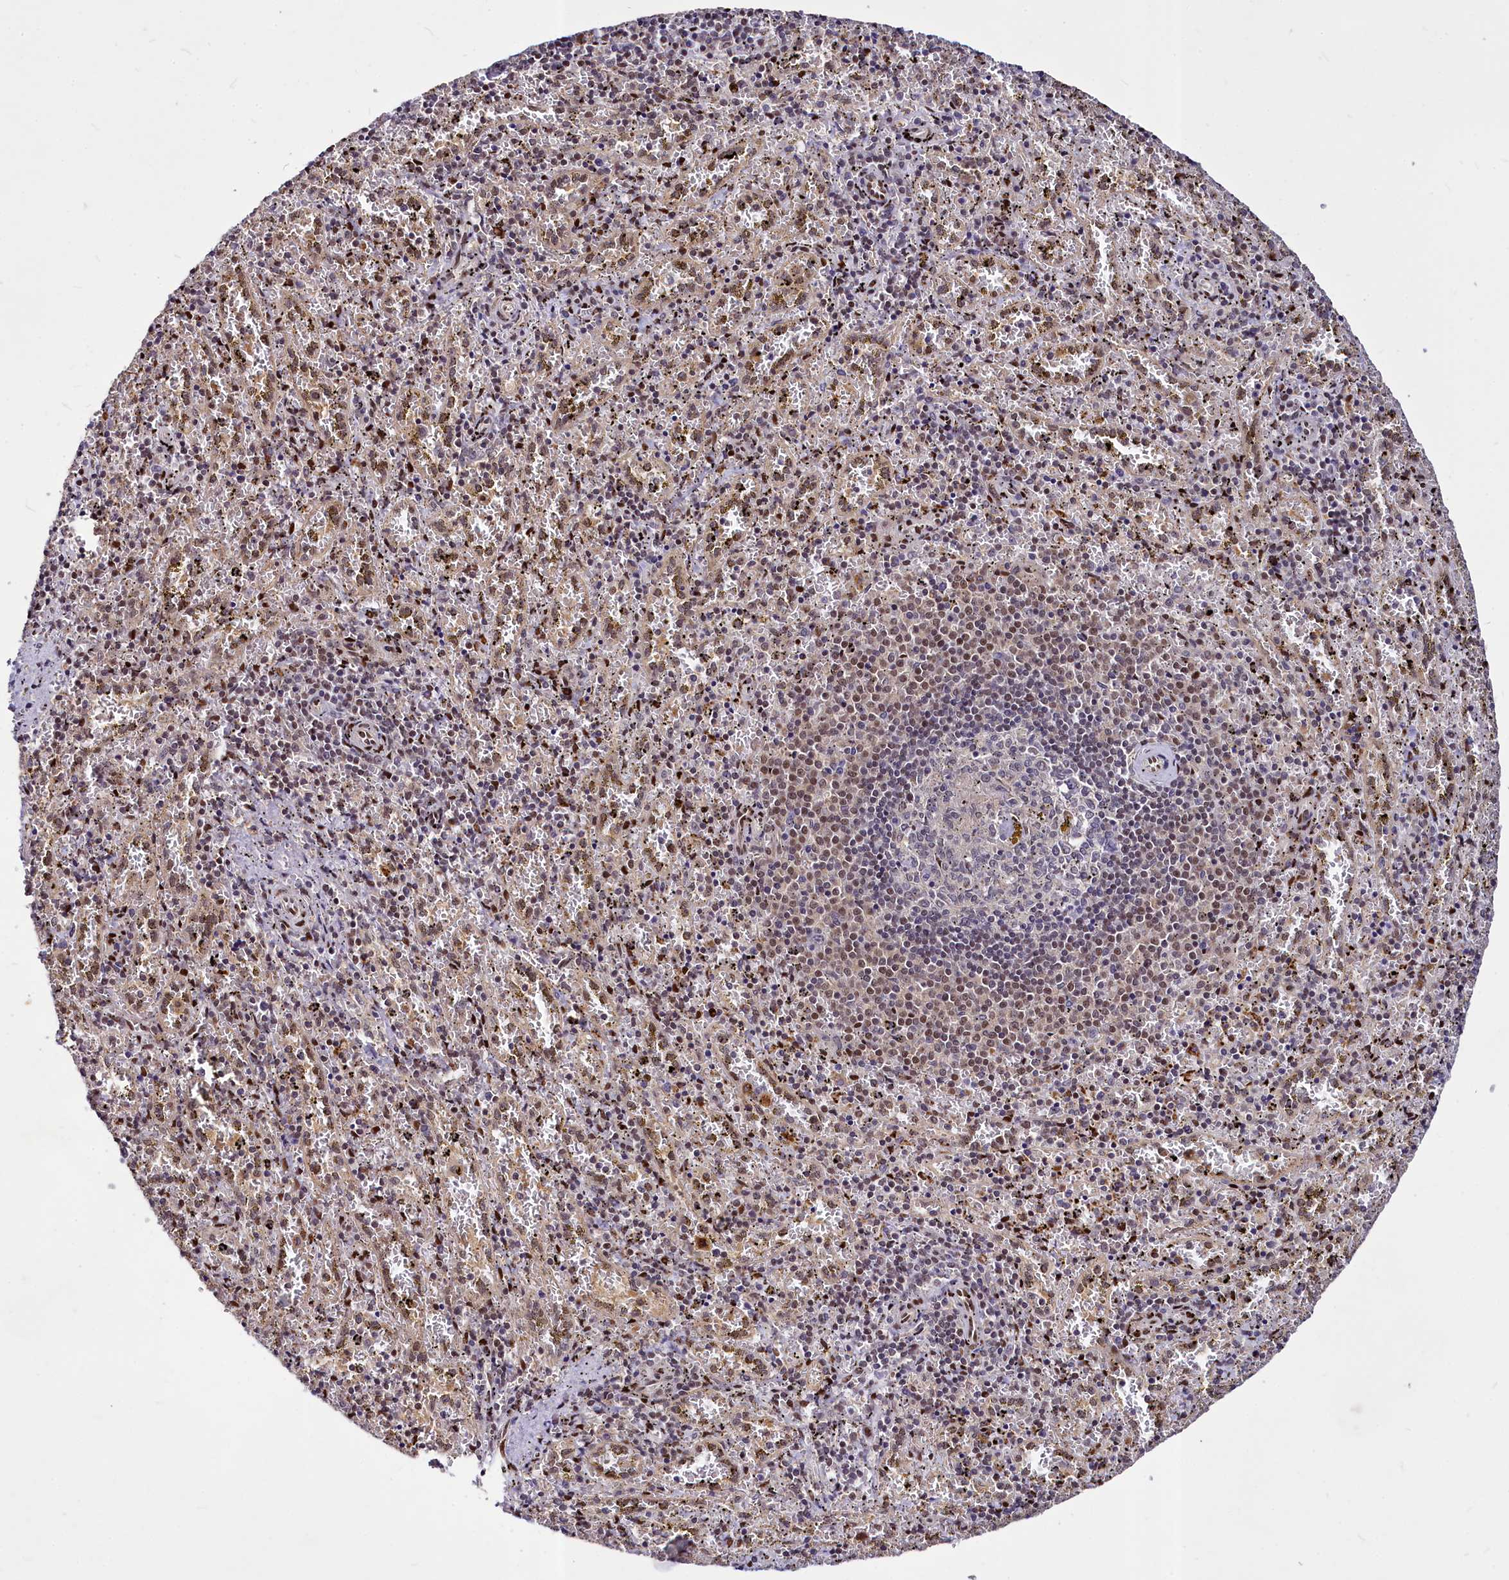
{"staining": {"intensity": "weak", "quantity": "25%-75%", "location": "cytoplasmic/membranous,nuclear"}, "tissue": "spleen", "cell_type": "Cells in red pulp", "image_type": "normal", "snomed": [{"axis": "morphology", "description": "Normal tissue, NOS"}, {"axis": "topography", "description": "Spleen"}], "caption": "This is a histology image of immunohistochemistry (IHC) staining of benign spleen, which shows weak expression in the cytoplasmic/membranous,nuclear of cells in red pulp.", "gene": "MAML2", "patient": {"sex": "male", "age": 11}}